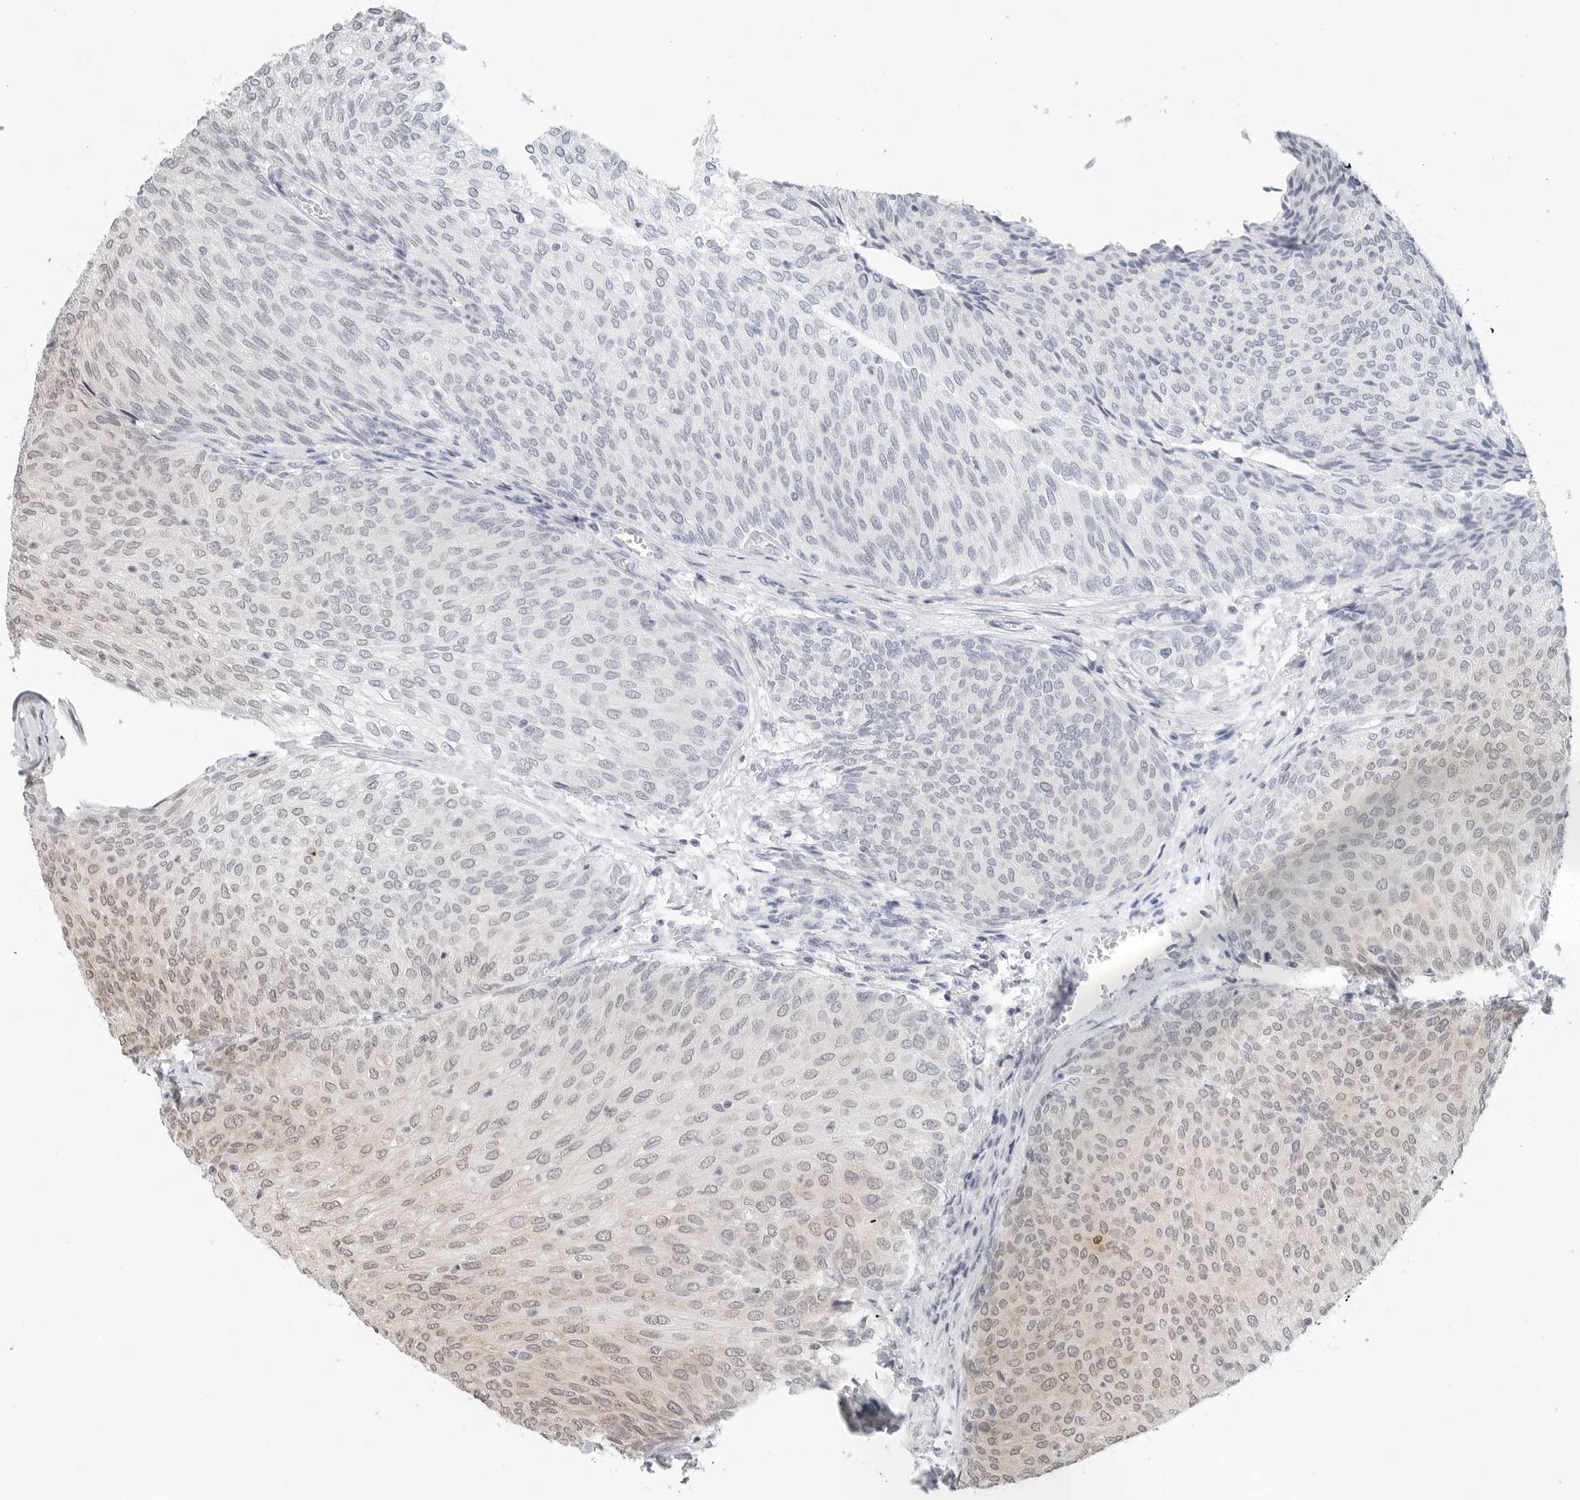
{"staining": {"intensity": "weak", "quantity": "25%-75%", "location": "cytoplasmic/membranous,nuclear"}, "tissue": "urothelial cancer", "cell_type": "Tumor cells", "image_type": "cancer", "snomed": [{"axis": "morphology", "description": "Urothelial carcinoma, Low grade"}, {"axis": "topography", "description": "Urinary bladder"}], "caption": "Brown immunohistochemical staining in human urothelial carcinoma (low-grade) demonstrates weak cytoplasmic/membranous and nuclear expression in approximately 25%-75% of tumor cells.", "gene": "METAP1", "patient": {"sex": "female", "age": 79}}